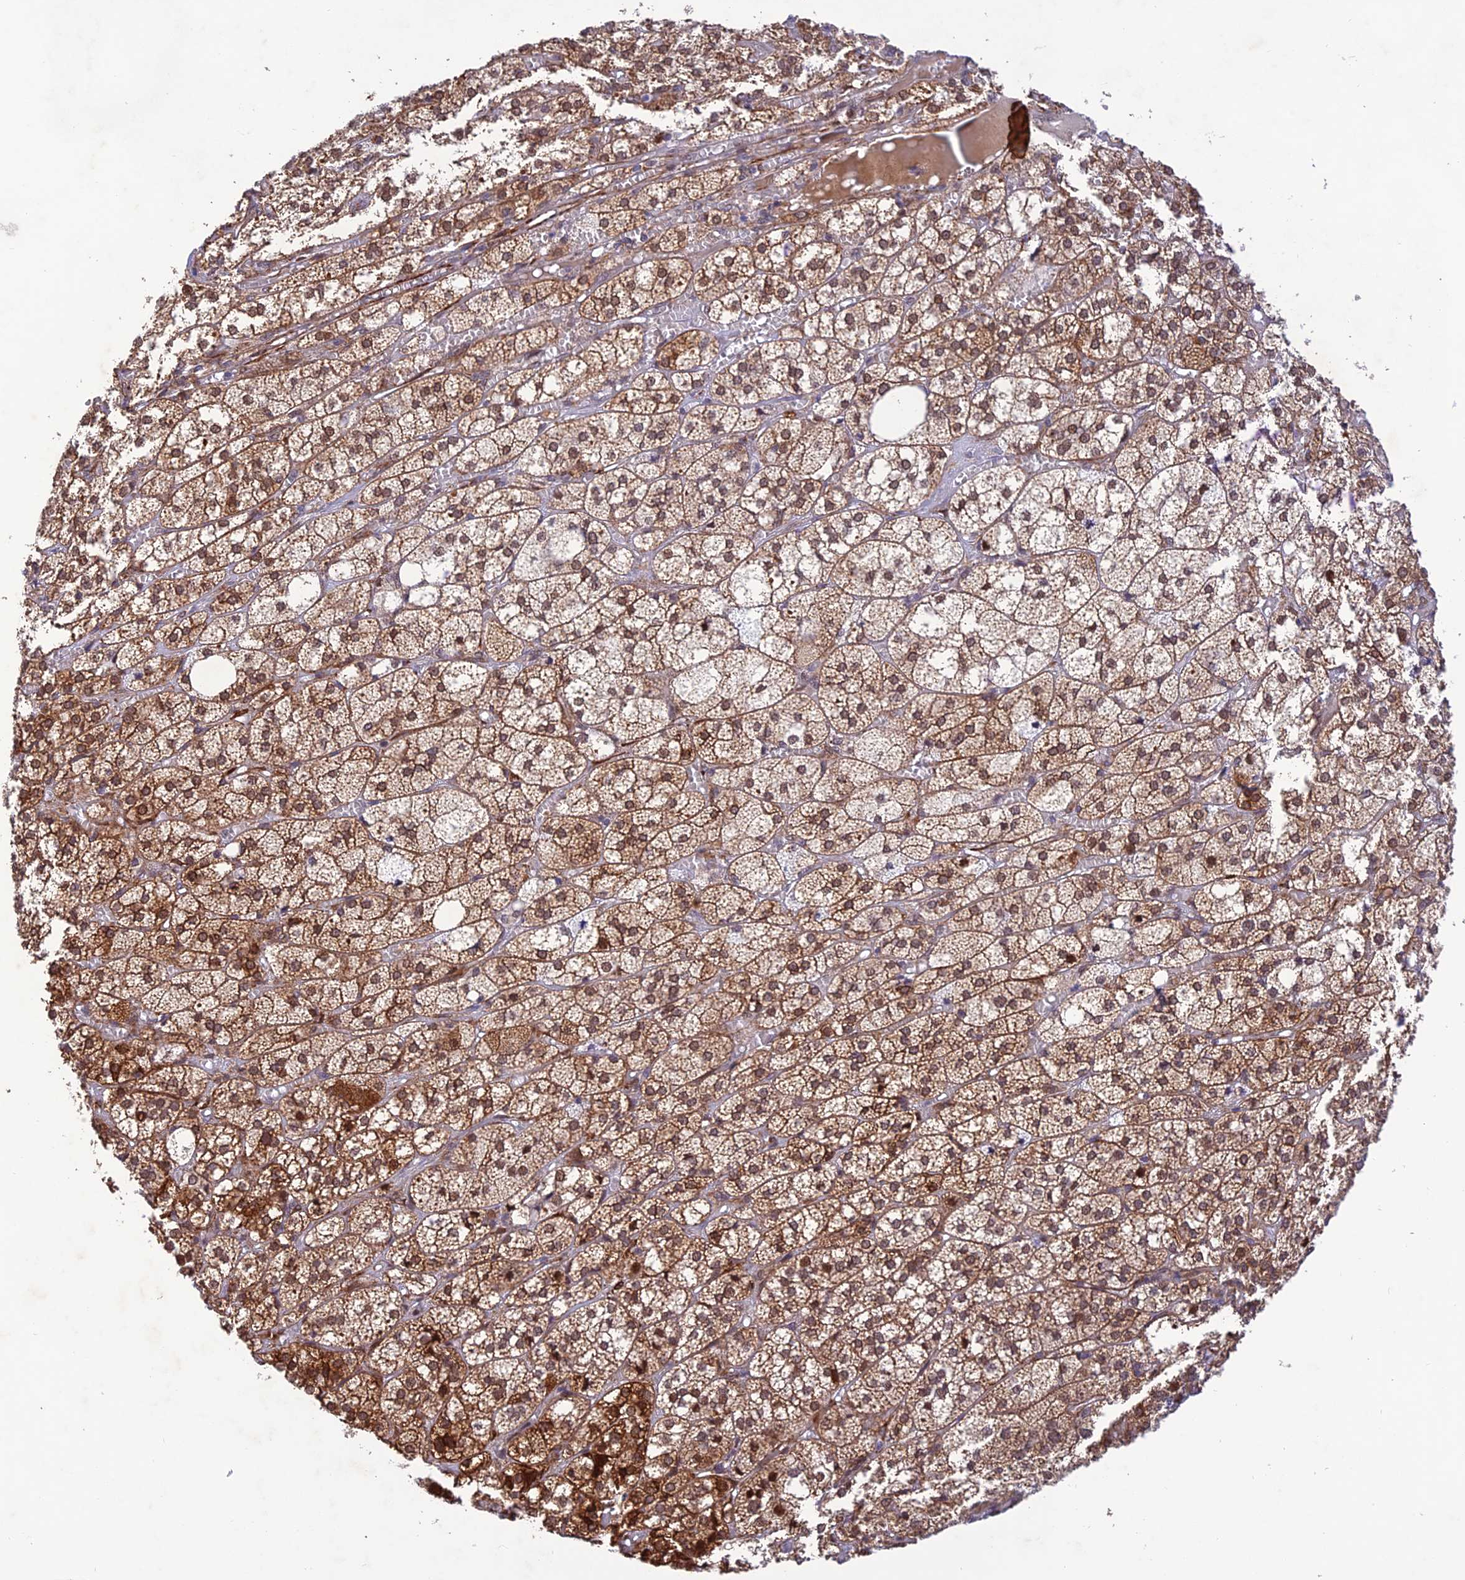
{"staining": {"intensity": "strong", "quantity": ">75%", "location": "cytoplasmic/membranous"}, "tissue": "adrenal gland", "cell_type": "Glandular cells", "image_type": "normal", "snomed": [{"axis": "morphology", "description": "Normal tissue, NOS"}, {"axis": "topography", "description": "Adrenal gland"}], "caption": "A high amount of strong cytoplasmic/membranous expression is identified in approximately >75% of glandular cells in normal adrenal gland. (Brightfield microscopy of DAB IHC at high magnification).", "gene": "WDR55", "patient": {"sex": "female", "age": 61}}